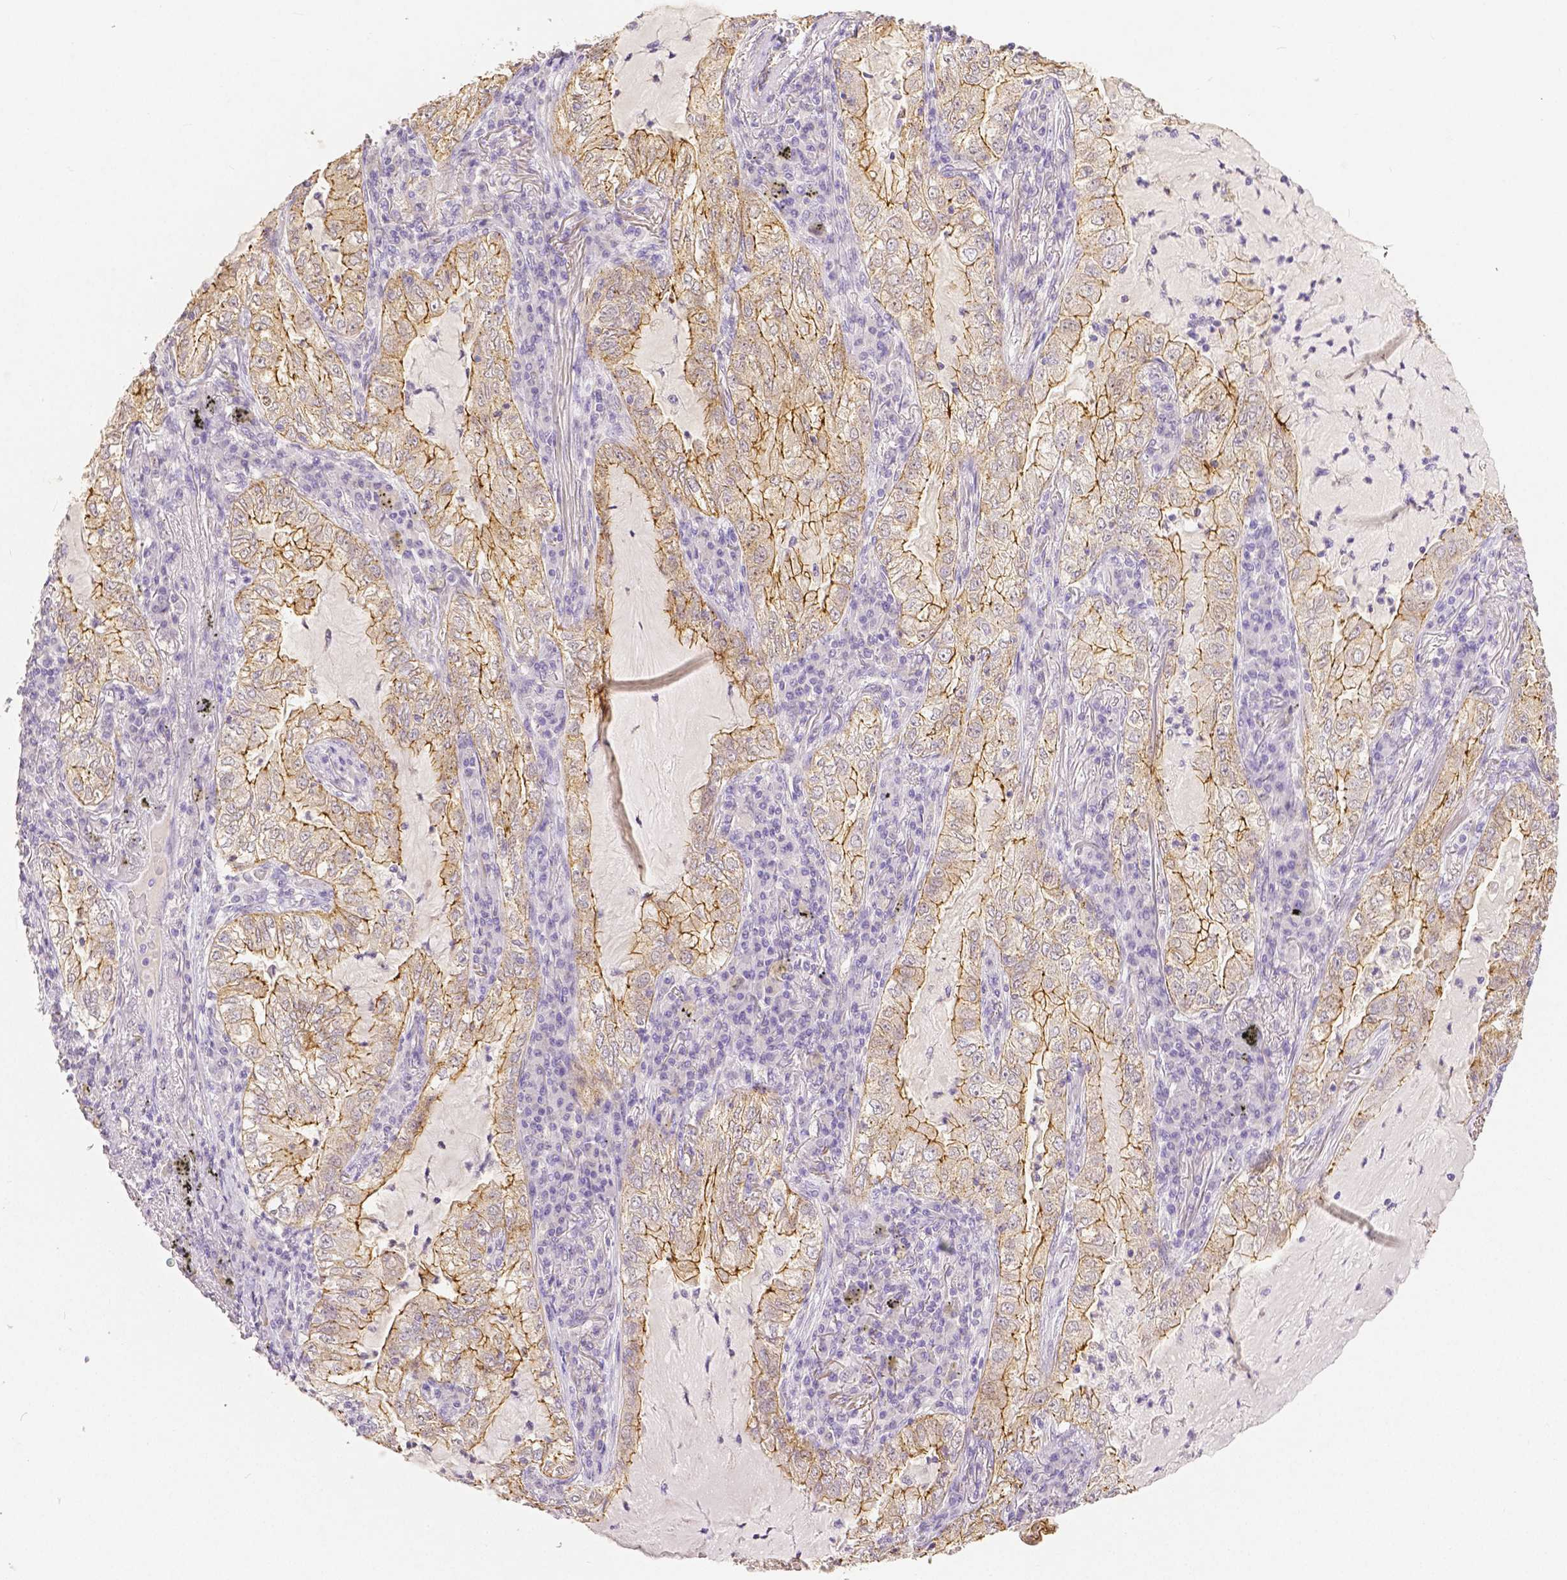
{"staining": {"intensity": "moderate", "quantity": ">75%", "location": "cytoplasmic/membranous"}, "tissue": "lung cancer", "cell_type": "Tumor cells", "image_type": "cancer", "snomed": [{"axis": "morphology", "description": "Adenocarcinoma, NOS"}, {"axis": "topography", "description": "Lung"}], "caption": "A micrograph showing moderate cytoplasmic/membranous positivity in about >75% of tumor cells in lung cancer, as visualized by brown immunohistochemical staining.", "gene": "OCLN", "patient": {"sex": "female", "age": 73}}